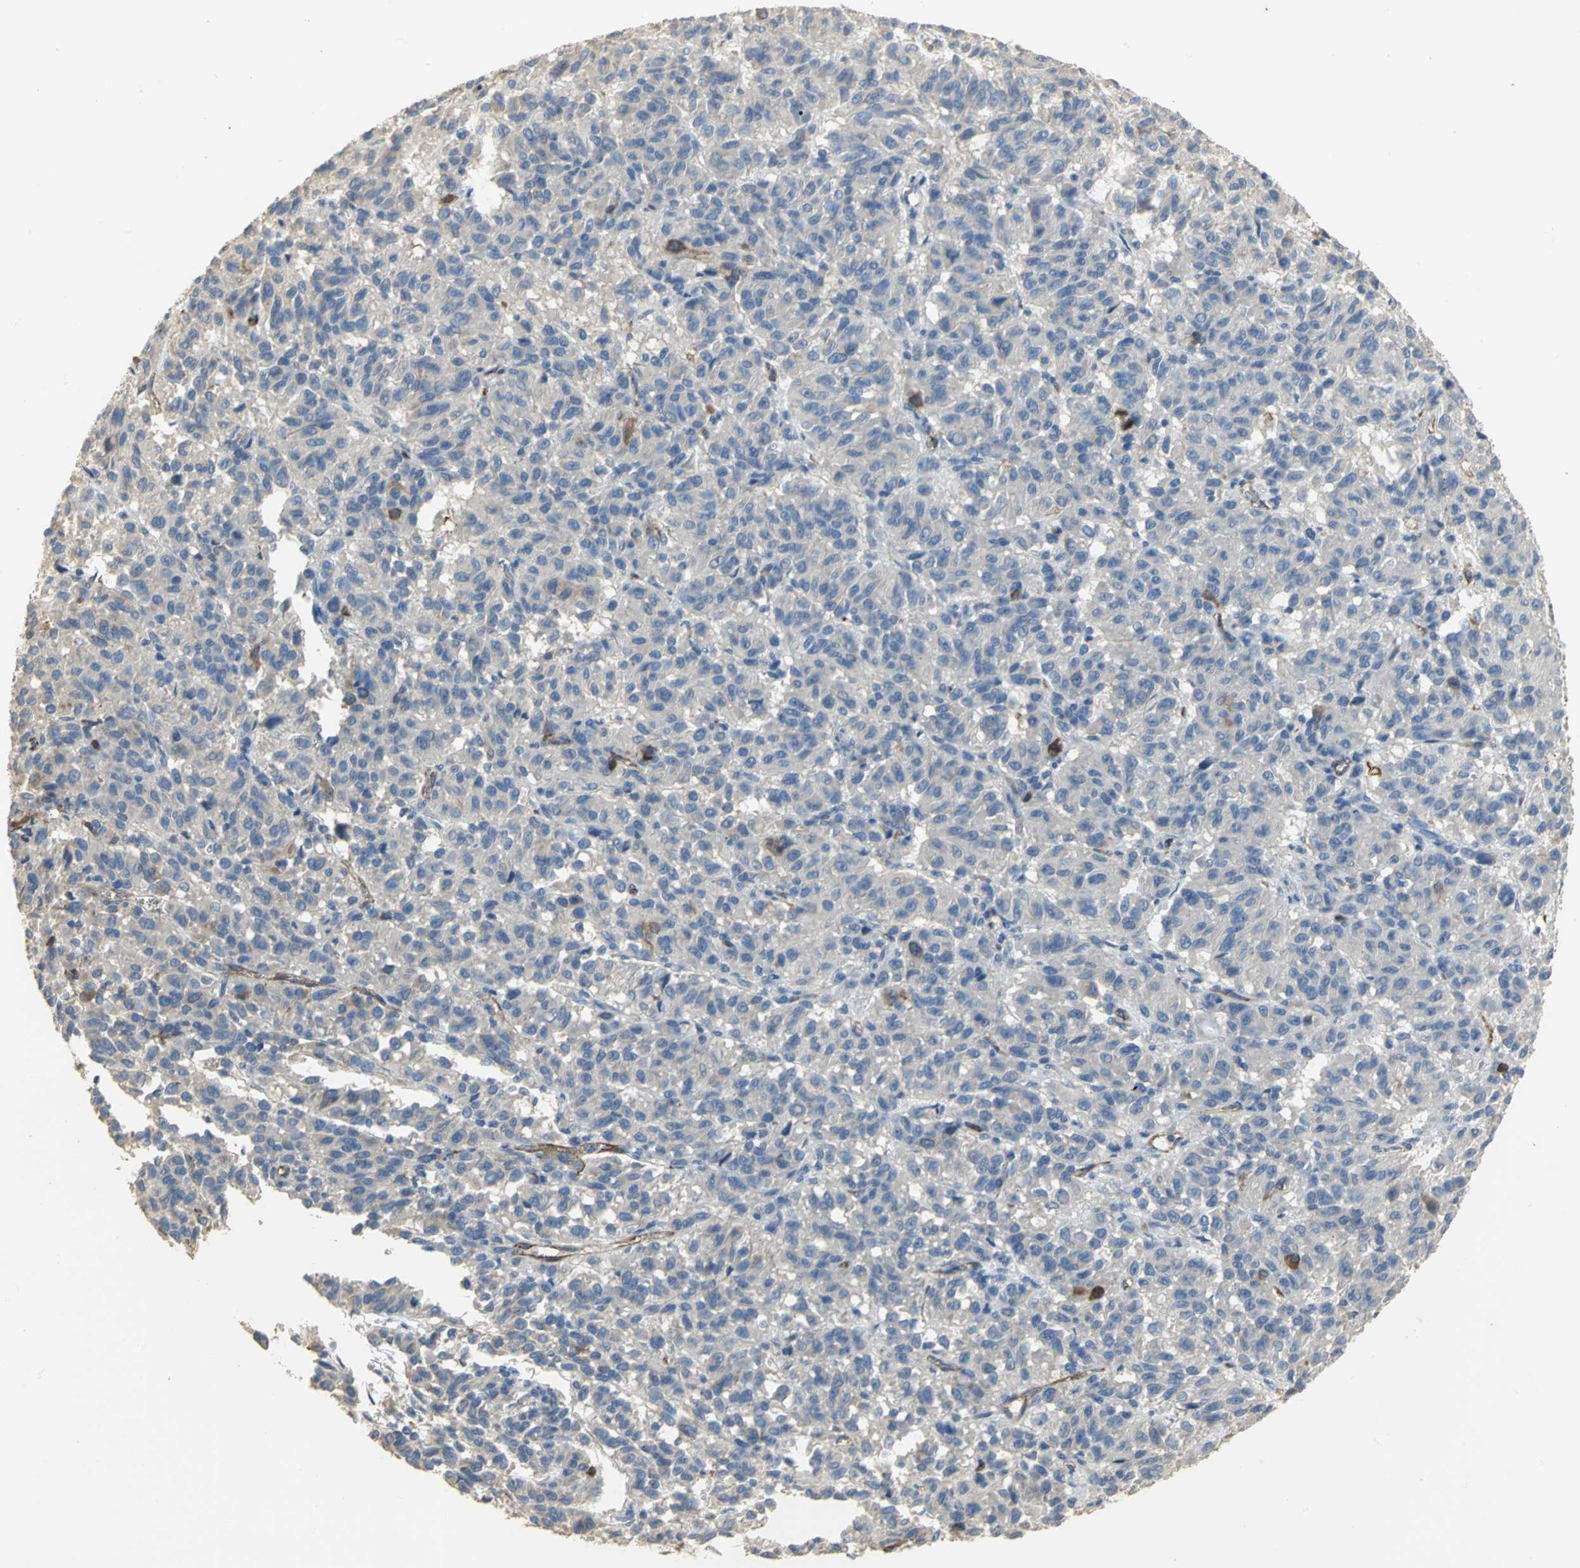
{"staining": {"intensity": "moderate", "quantity": "<25%", "location": "cytoplasmic/membranous"}, "tissue": "melanoma", "cell_type": "Tumor cells", "image_type": "cancer", "snomed": [{"axis": "morphology", "description": "Malignant melanoma, Metastatic site"}, {"axis": "topography", "description": "Lung"}], "caption": "Brown immunohistochemical staining in human melanoma demonstrates moderate cytoplasmic/membranous positivity in approximately <25% of tumor cells. Nuclei are stained in blue.", "gene": "DLGAP5", "patient": {"sex": "male", "age": 64}}